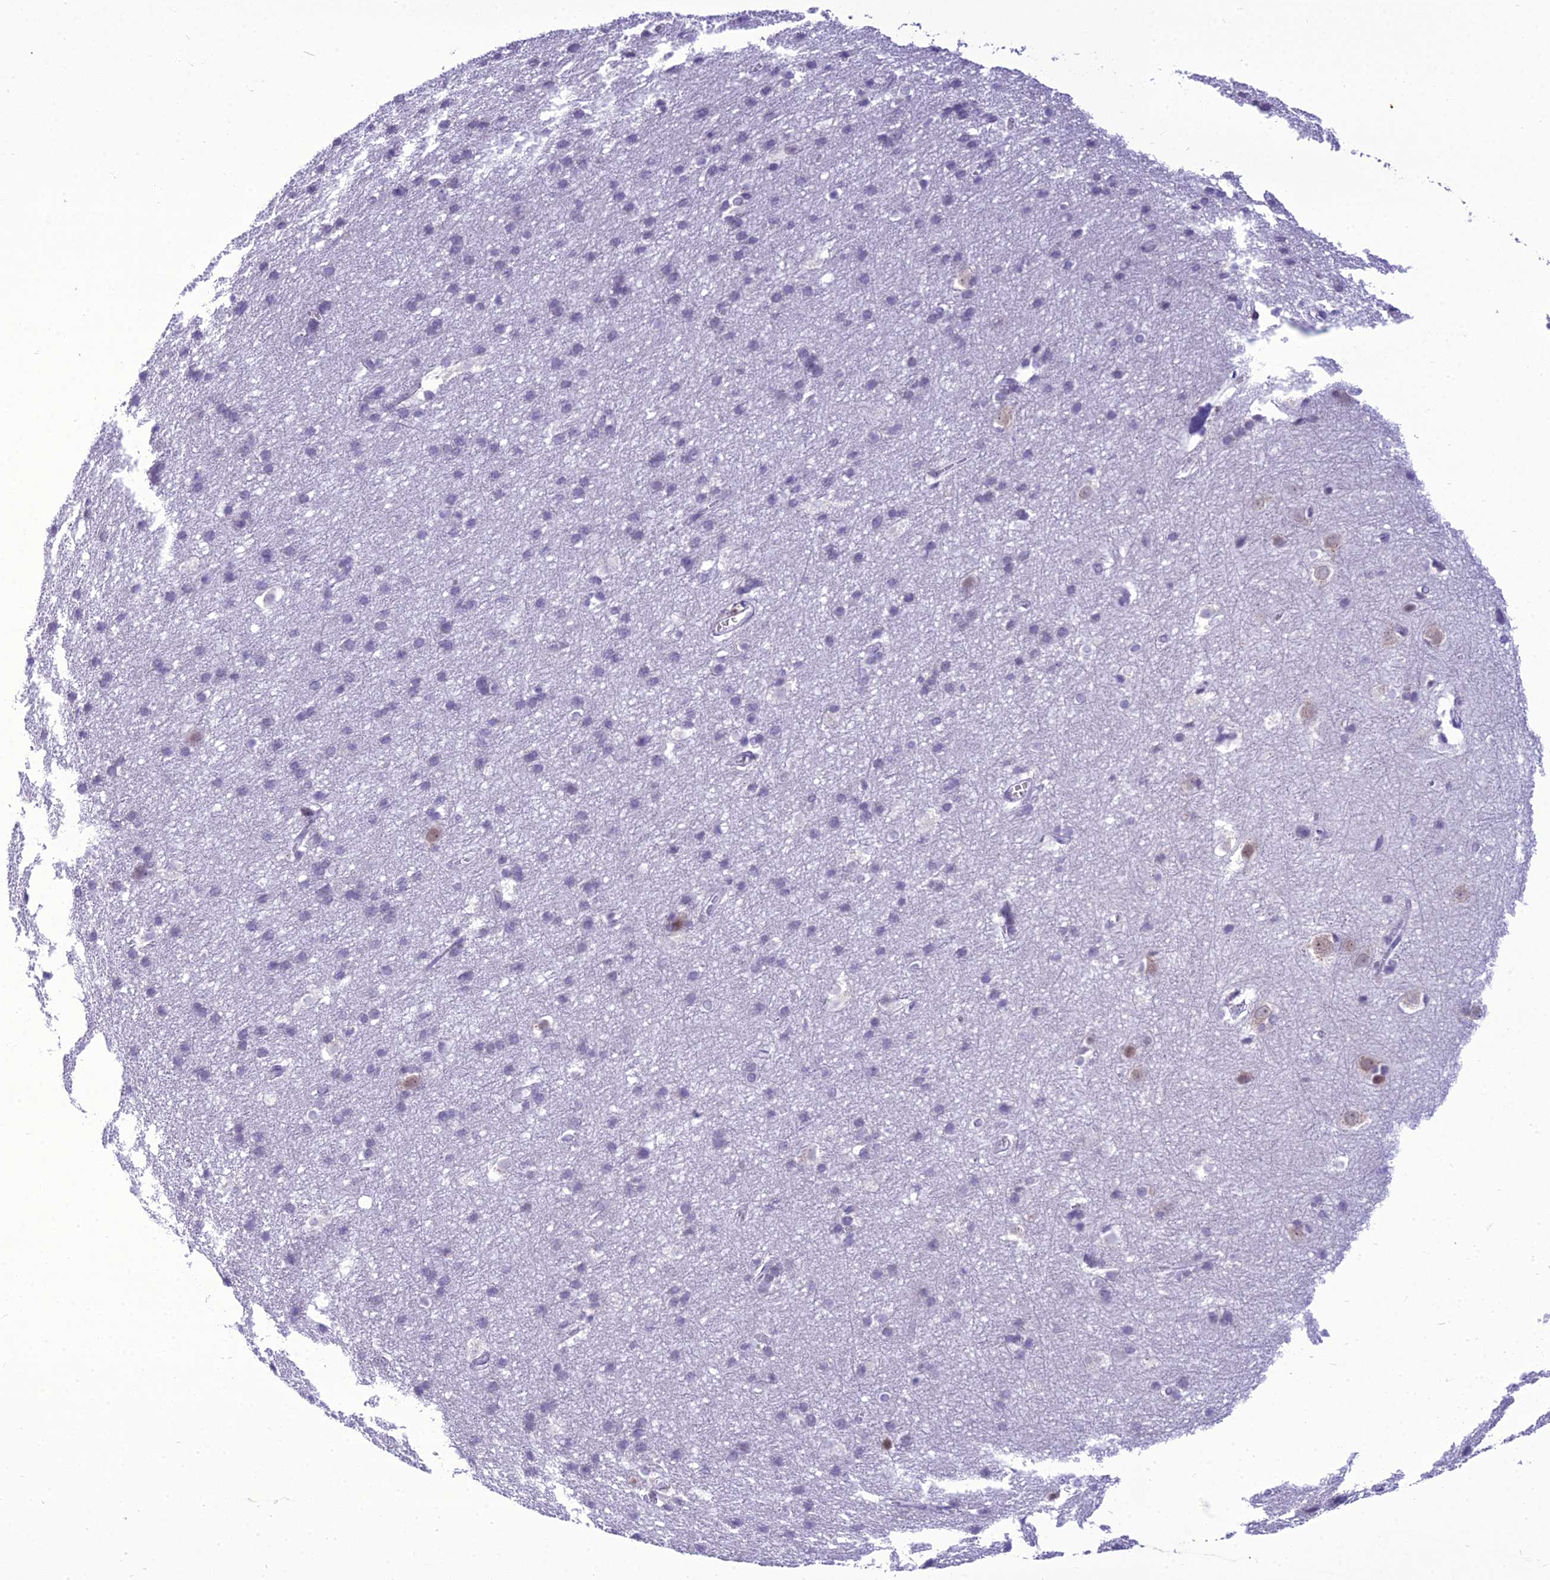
{"staining": {"intensity": "negative", "quantity": "none", "location": "none"}, "tissue": "cerebral cortex", "cell_type": "Endothelial cells", "image_type": "normal", "snomed": [{"axis": "morphology", "description": "Normal tissue, NOS"}, {"axis": "topography", "description": "Cerebral cortex"}], "caption": "Endothelial cells show no significant protein positivity in unremarkable cerebral cortex. (DAB (3,3'-diaminobenzidine) immunohistochemistry (IHC) visualized using brightfield microscopy, high magnification).", "gene": "B9D2", "patient": {"sex": "male", "age": 54}}